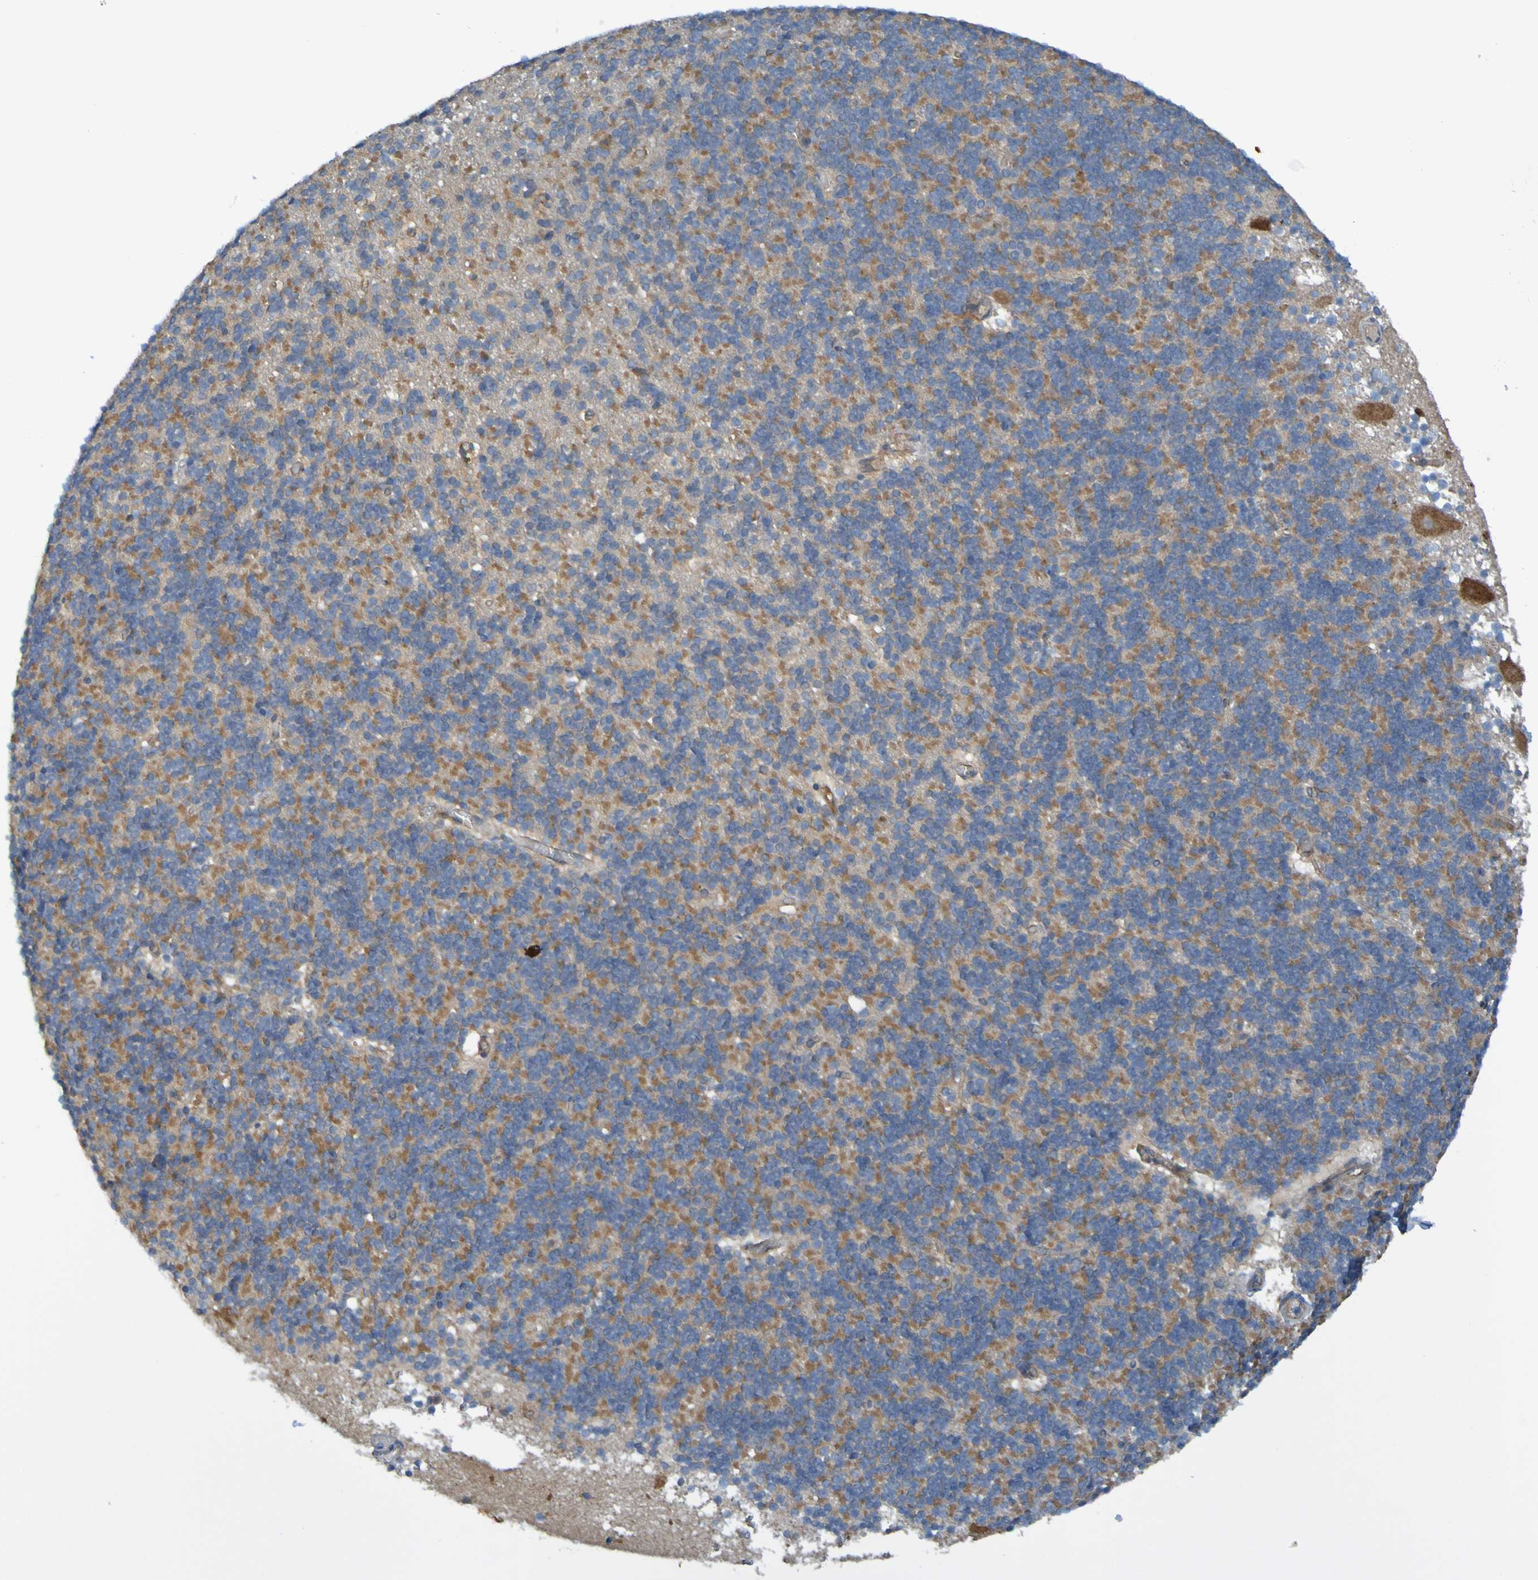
{"staining": {"intensity": "moderate", "quantity": ">75%", "location": "cytoplasmic/membranous"}, "tissue": "cerebellum", "cell_type": "Cells in granular layer", "image_type": "normal", "snomed": [{"axis": "morphology", "description": "Normal tissue, NOS"}, {"axis": "topography", "description": "Cerebellum"}], "caption": "The histopathology image shows immunohistochemical staining of unremarkable cerebellum. There is moderate cytoplasmic/membranous expression is appreciated in approximately >75% of cells in granular layer.", "gene": "DNAJC4", "patient": {"sex": "male", "age": 45}}